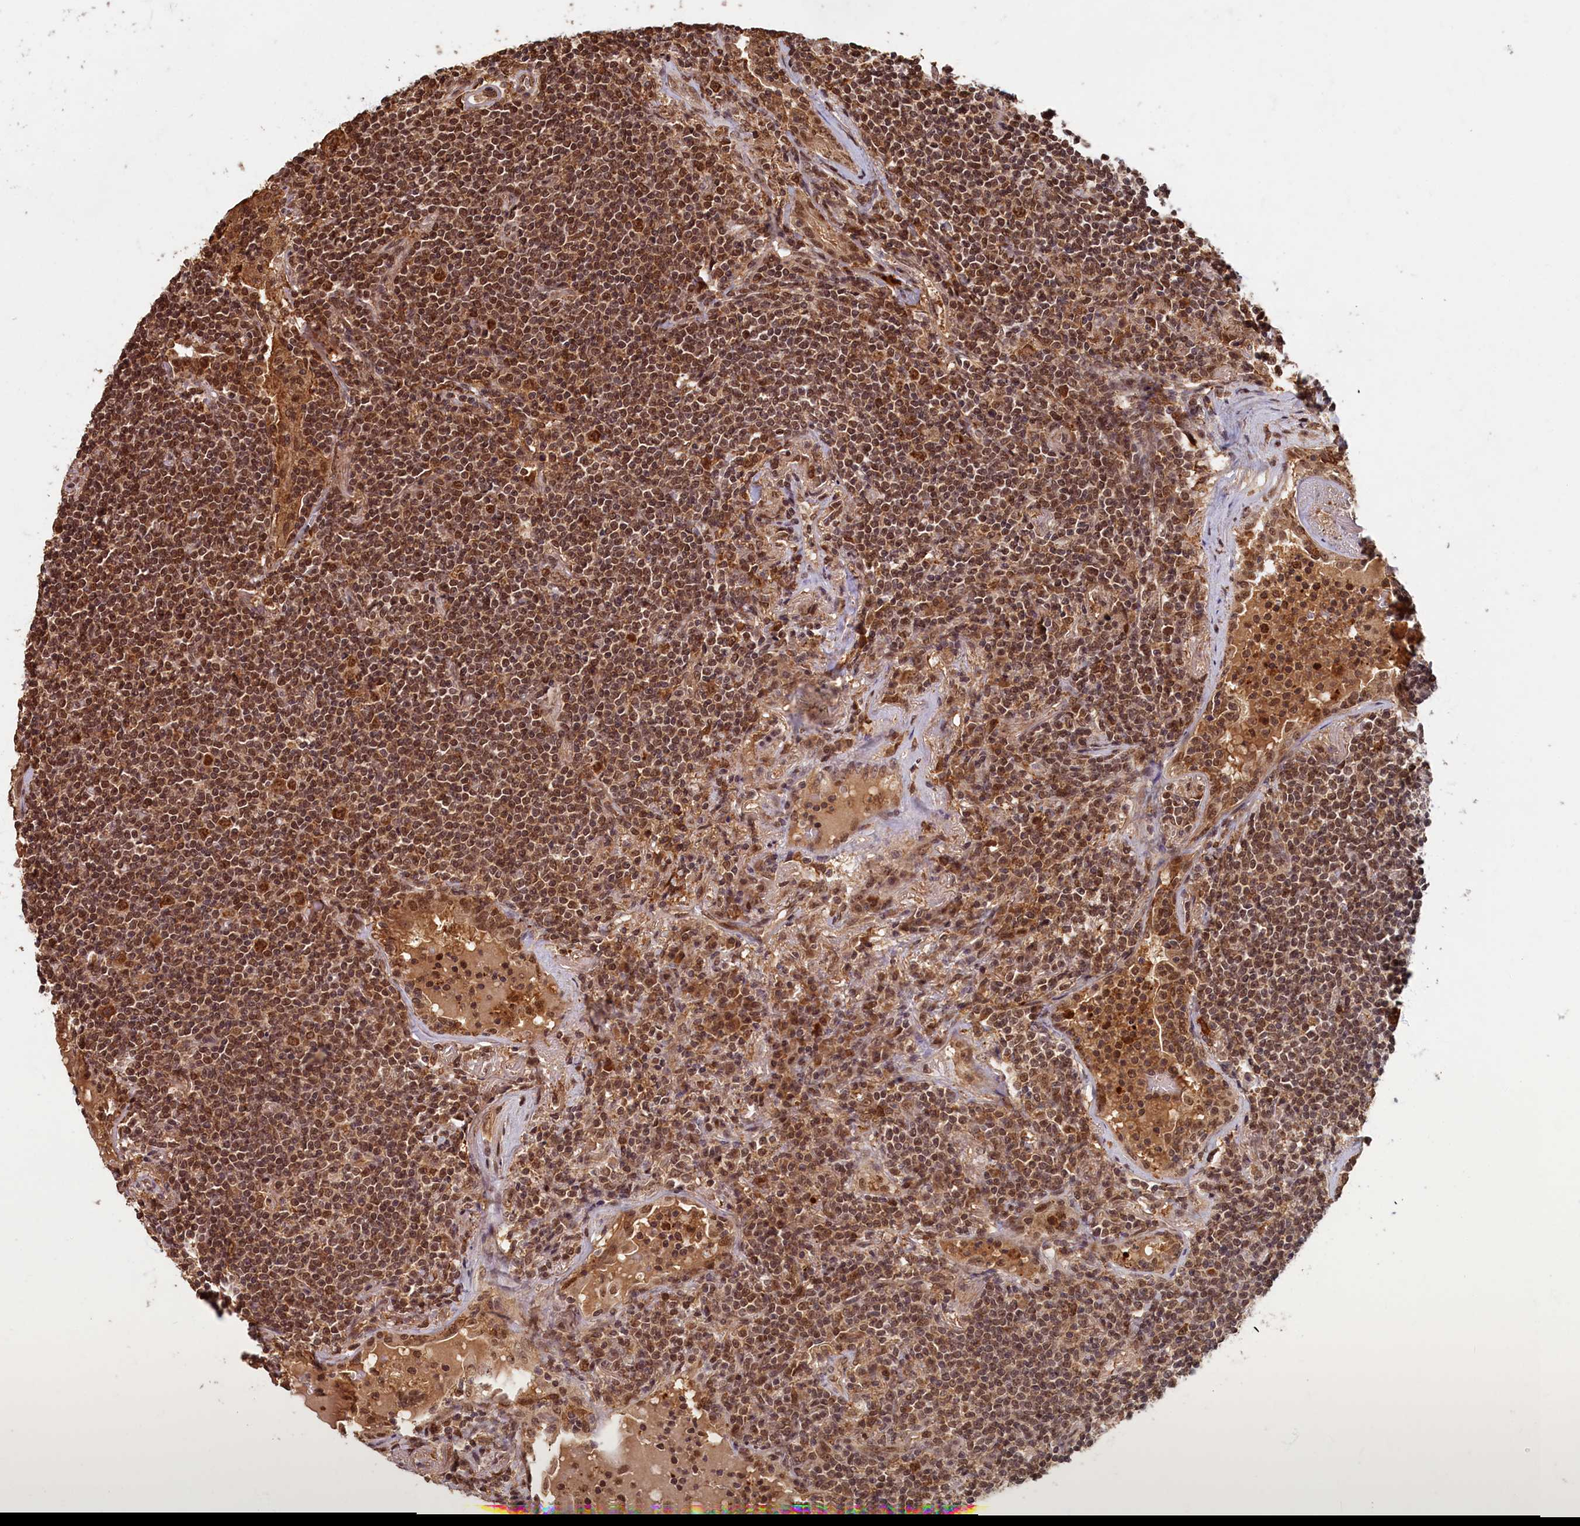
{"staining": {"intensity": "moderate", "quantity": ">75%", "location": "cytoplasmic/membranous,nuclear"}, "tissue": "lymphoma", "cell_type": "Tumor cells", "image_type": "cancer", "snomed": [{"axis": "morphology", "description": "Malignant lymphoma, non-Hodgkin's type, Low grade"}, {"axis": "topography", "description": "Lung"}], "caption": "Immunohistochemical staining of lymphoma demonstrates moderate cytoplasmic/membranous and nuclear protein staining in about >75% of tumor cells. (brown staining indicates protein expression, while blue staining denotes nuclei).", "gene": "BRCA1", "patient": {"sex": "female", "age": 71}}